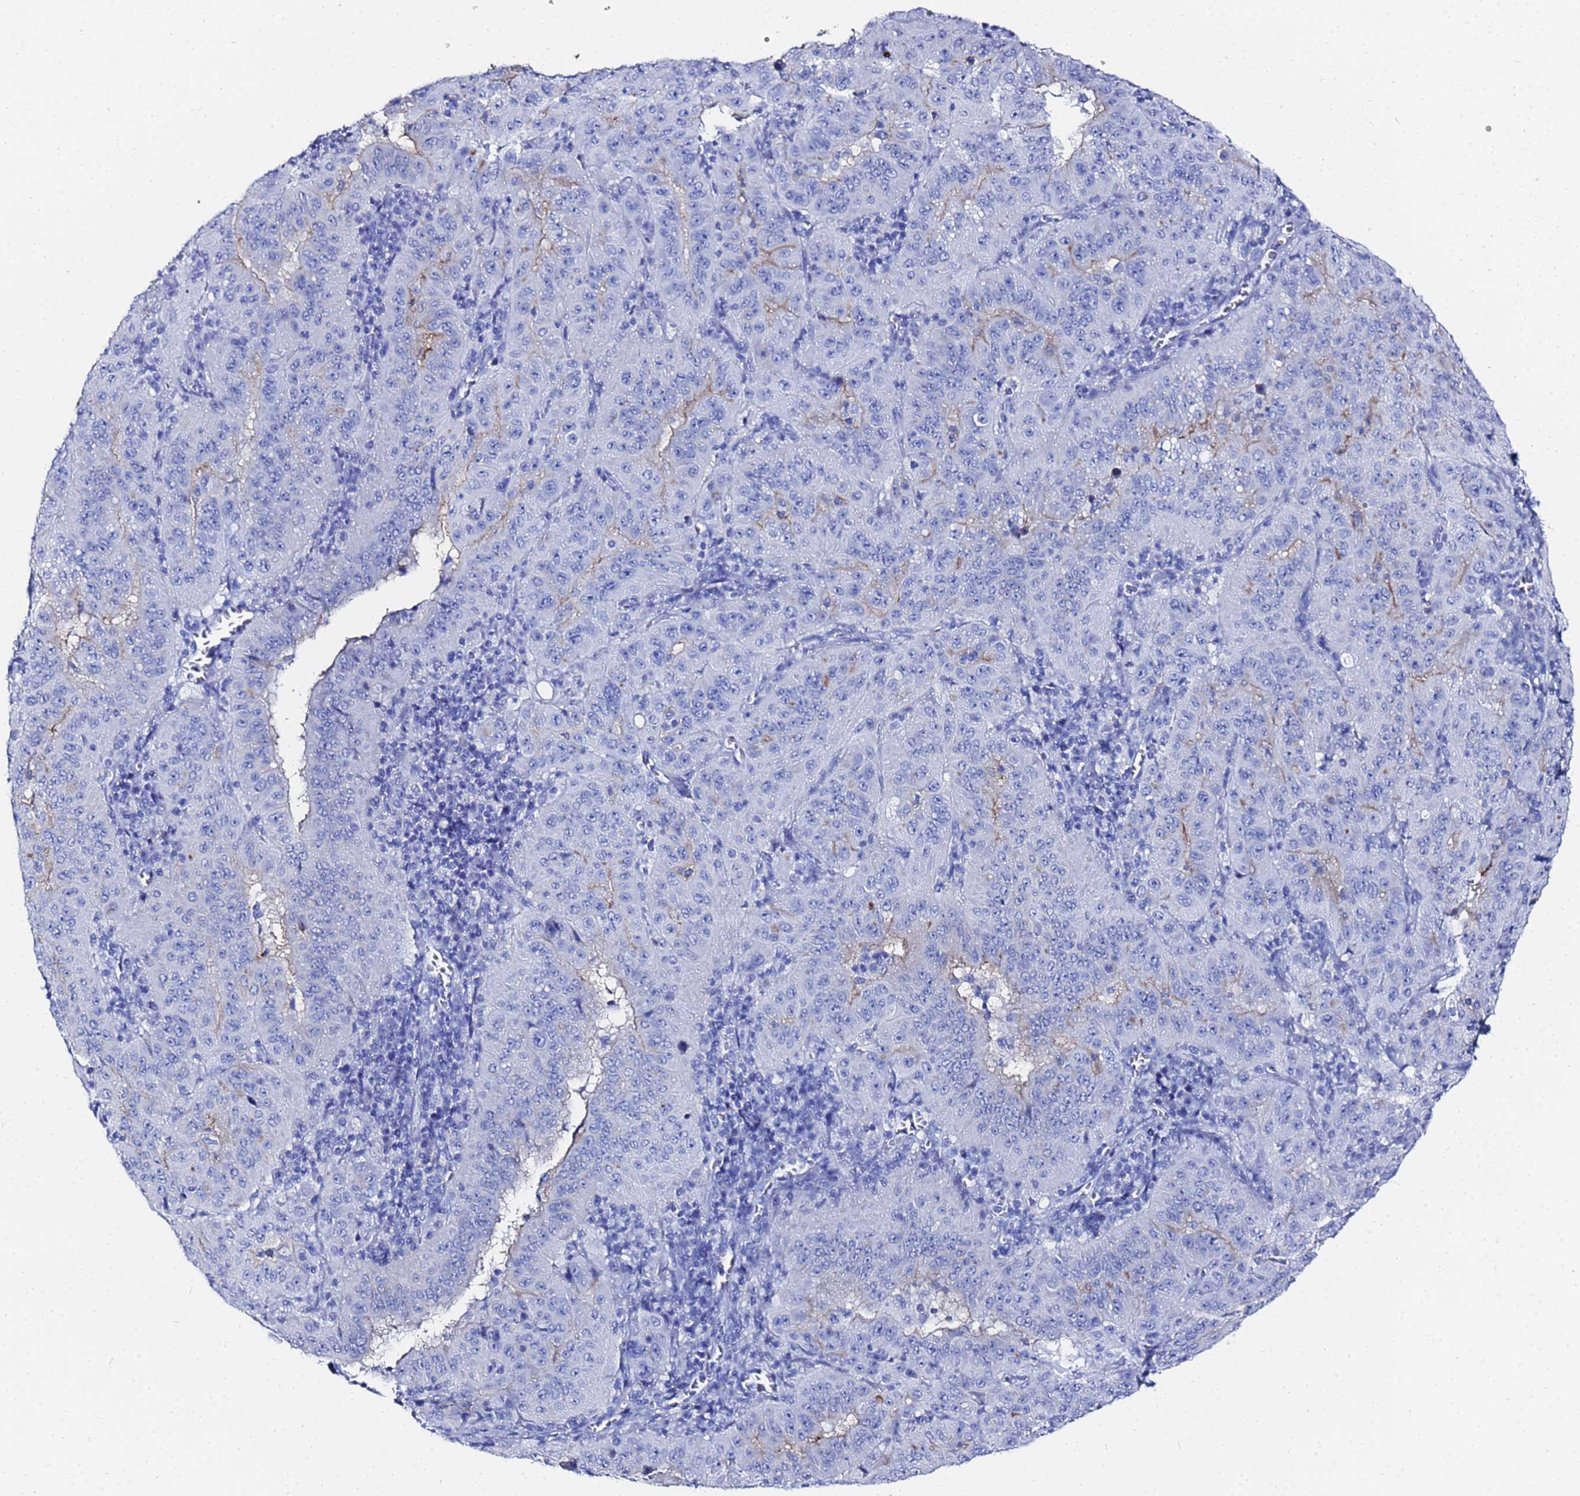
{"staining": {"intensity": "weak", "quantity": "<25%", "location": "cytoplasmic/membranous"}, "tissue": "pancreatic cancer", "cell_type": "Tumor cells", "image_type": "cancer", "snomed": [{"axis": "morphology", "description": "Adenocarcinoma, NOS"}, {"axis": "topography", "description": "Pancreas"}], "caption": "DAB immunohistochemical staining of human pancreatic adenocarcinoma shows no significant staining in tumor cells.", "gene": "GGT1", "patient": {"sex": "male", "age": 63}}